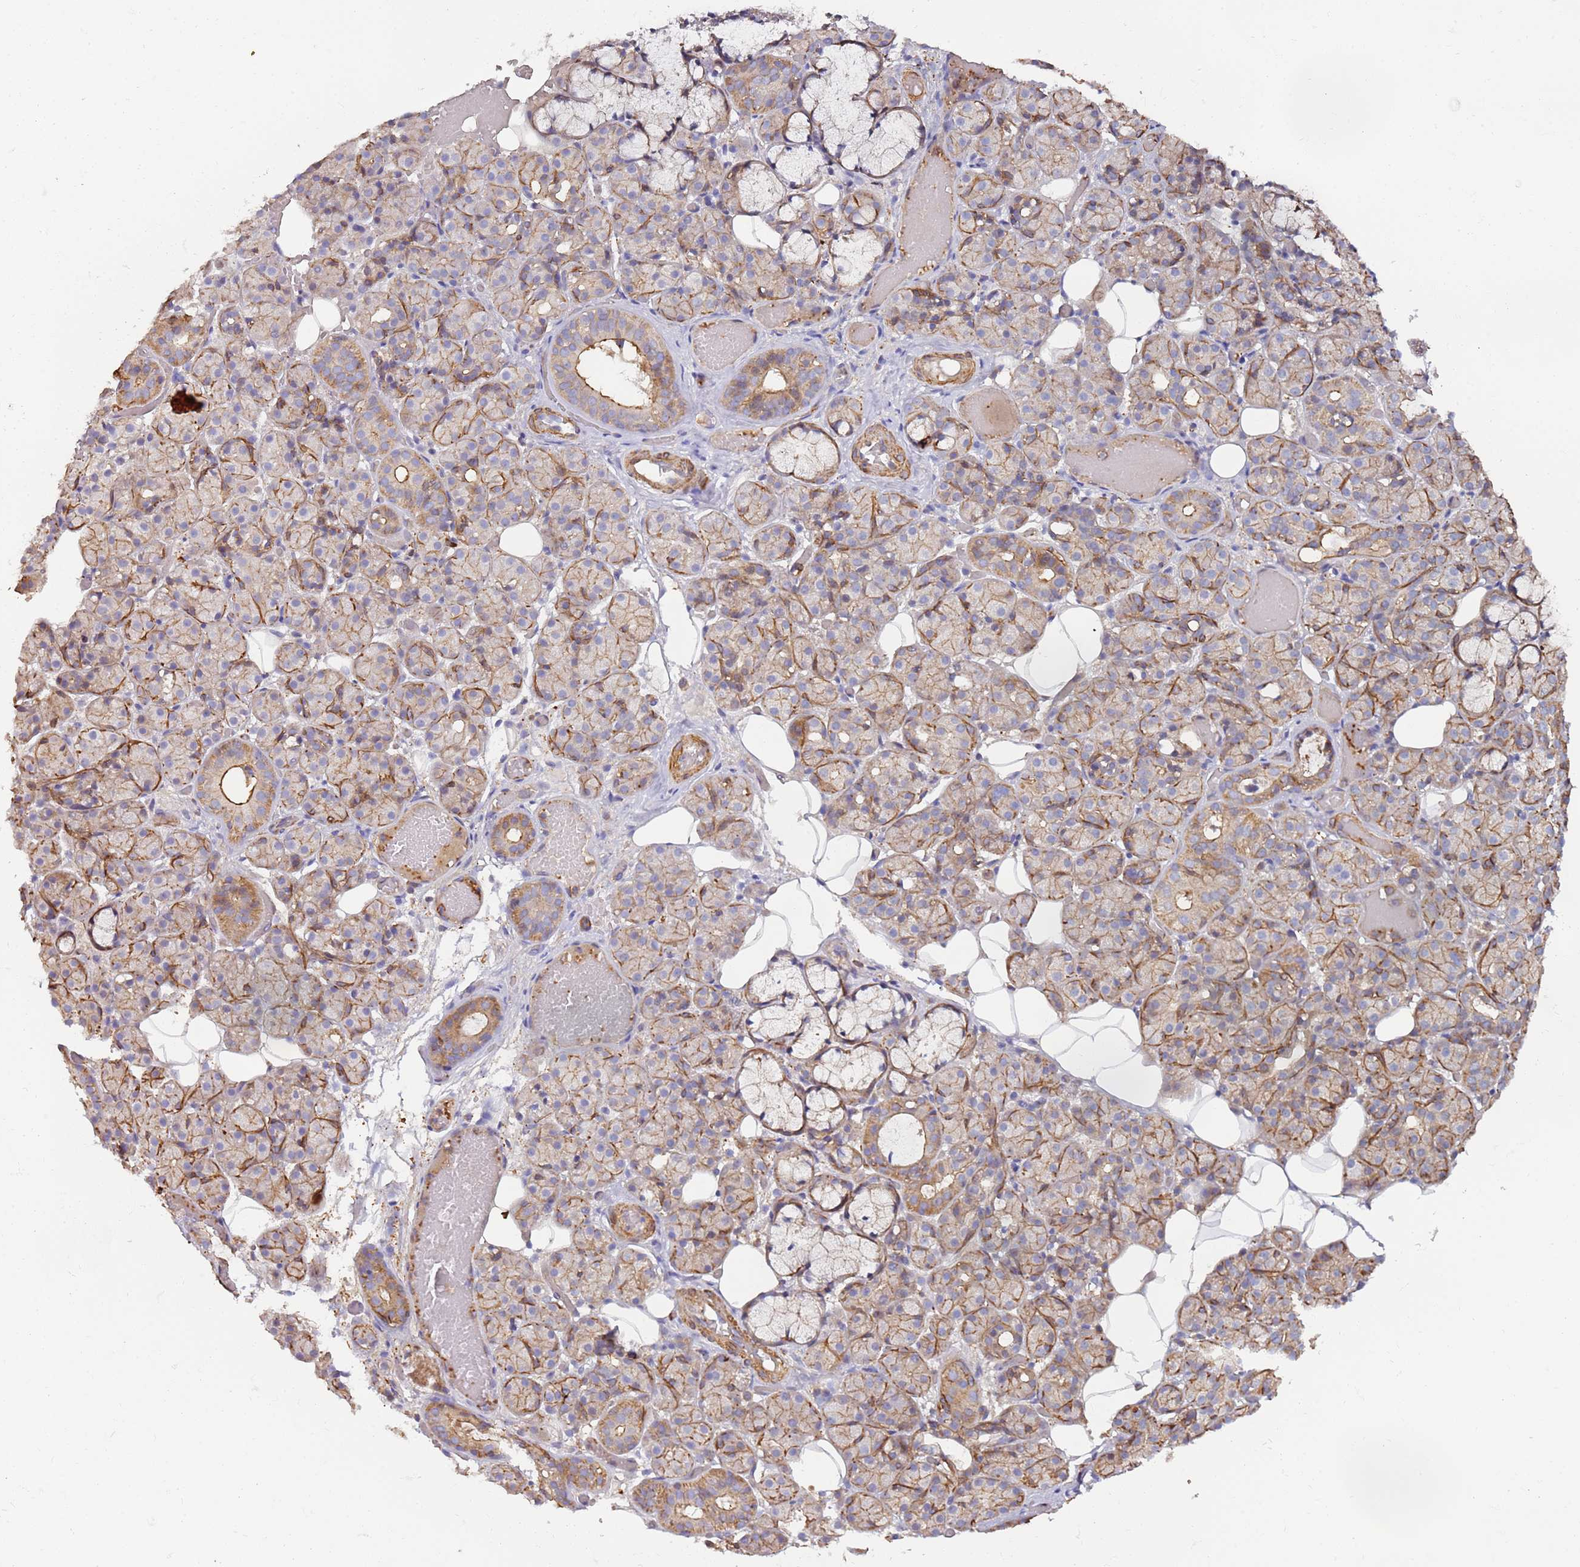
{"staining": {"intensity": "moderate", "quantity": "<25%", "location": "cytoplasmic/membranous"}, "tissue": "salivary gland", "cell_type": "Glandular cells", "image_type": "normal", "snomed": [{"axis": "morphology", "description": "Normal tissue, NOS"}, {"axis": "topography", "description": "Salivary gland"}], "caption": "IHC staining of unremarkable salivary gland, which exhibits low levels of moderate cytoplasmic/membranous expression in approximately <25% of glandular cells indicating moderate cytoplasmic/membranous protein positivity. The staining was performed using DAB (3,3'-diaminobenzidine) (brown) for protein detection and nuclei were counterstained in hematoxylin (blue).", "gene": "CYP2U1", "patient": {"sex": "male", "age": 63}}